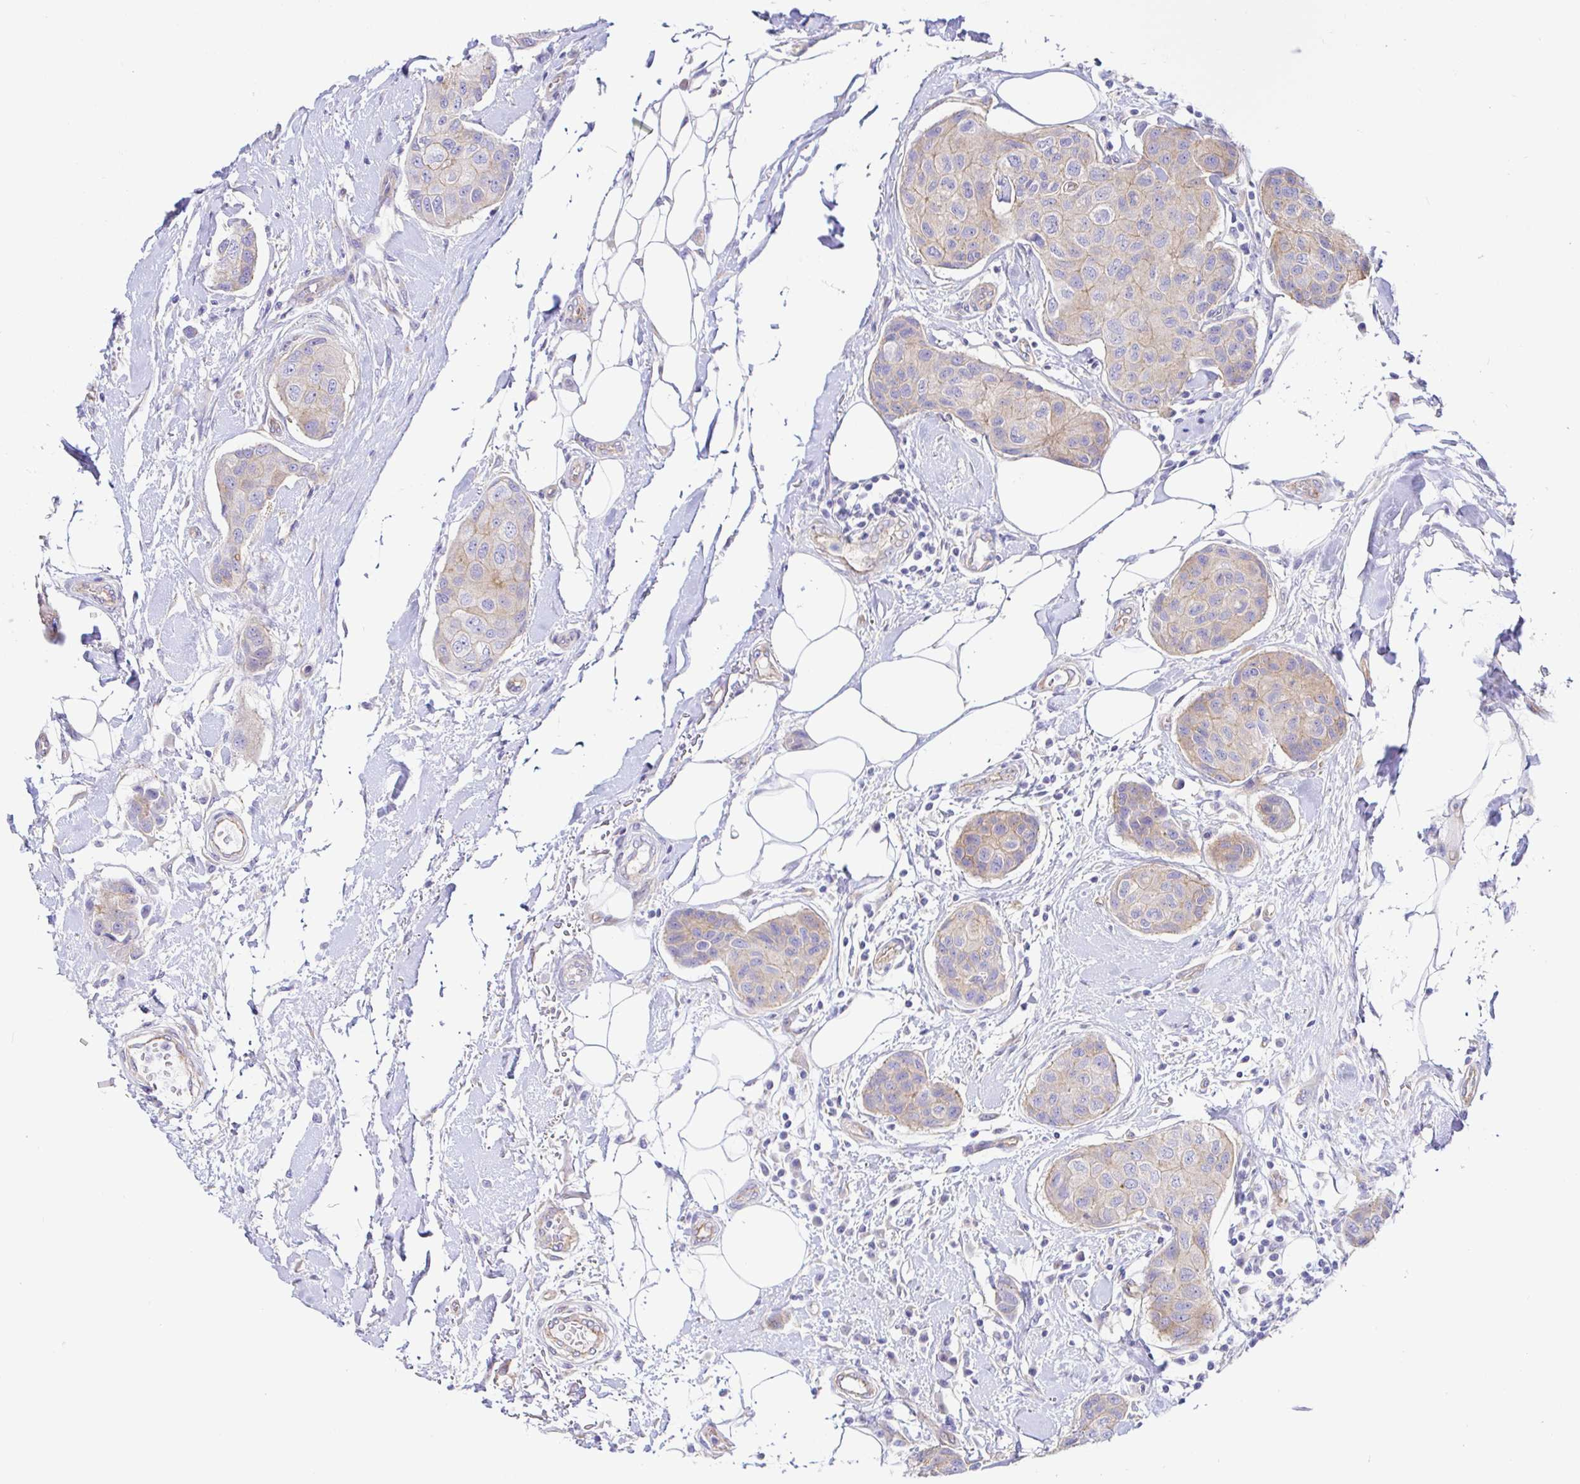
{"staining": {"intensity": "weak", "quantity": "<25%", "location": "cytoplasmic/membranous"}, "tissue": "breast cancer", "cell_type": "Tumor cells", "image_type": "cancer", "snomed": [{"axis": "morphology", "description": "Duct carcinoma"}, {"axis": "topography", "description": "Breast"}, {"axis": "topography", "description": "Lymph node"}], "caption": "High power microscopy histopathology image of an immunohistochemistry (IHC) photomicrograph of breast cancer, revealing no significant expression in tumor cells.", "gene": "ARL4D", "patient": {"sex": "female", "age": 80}}